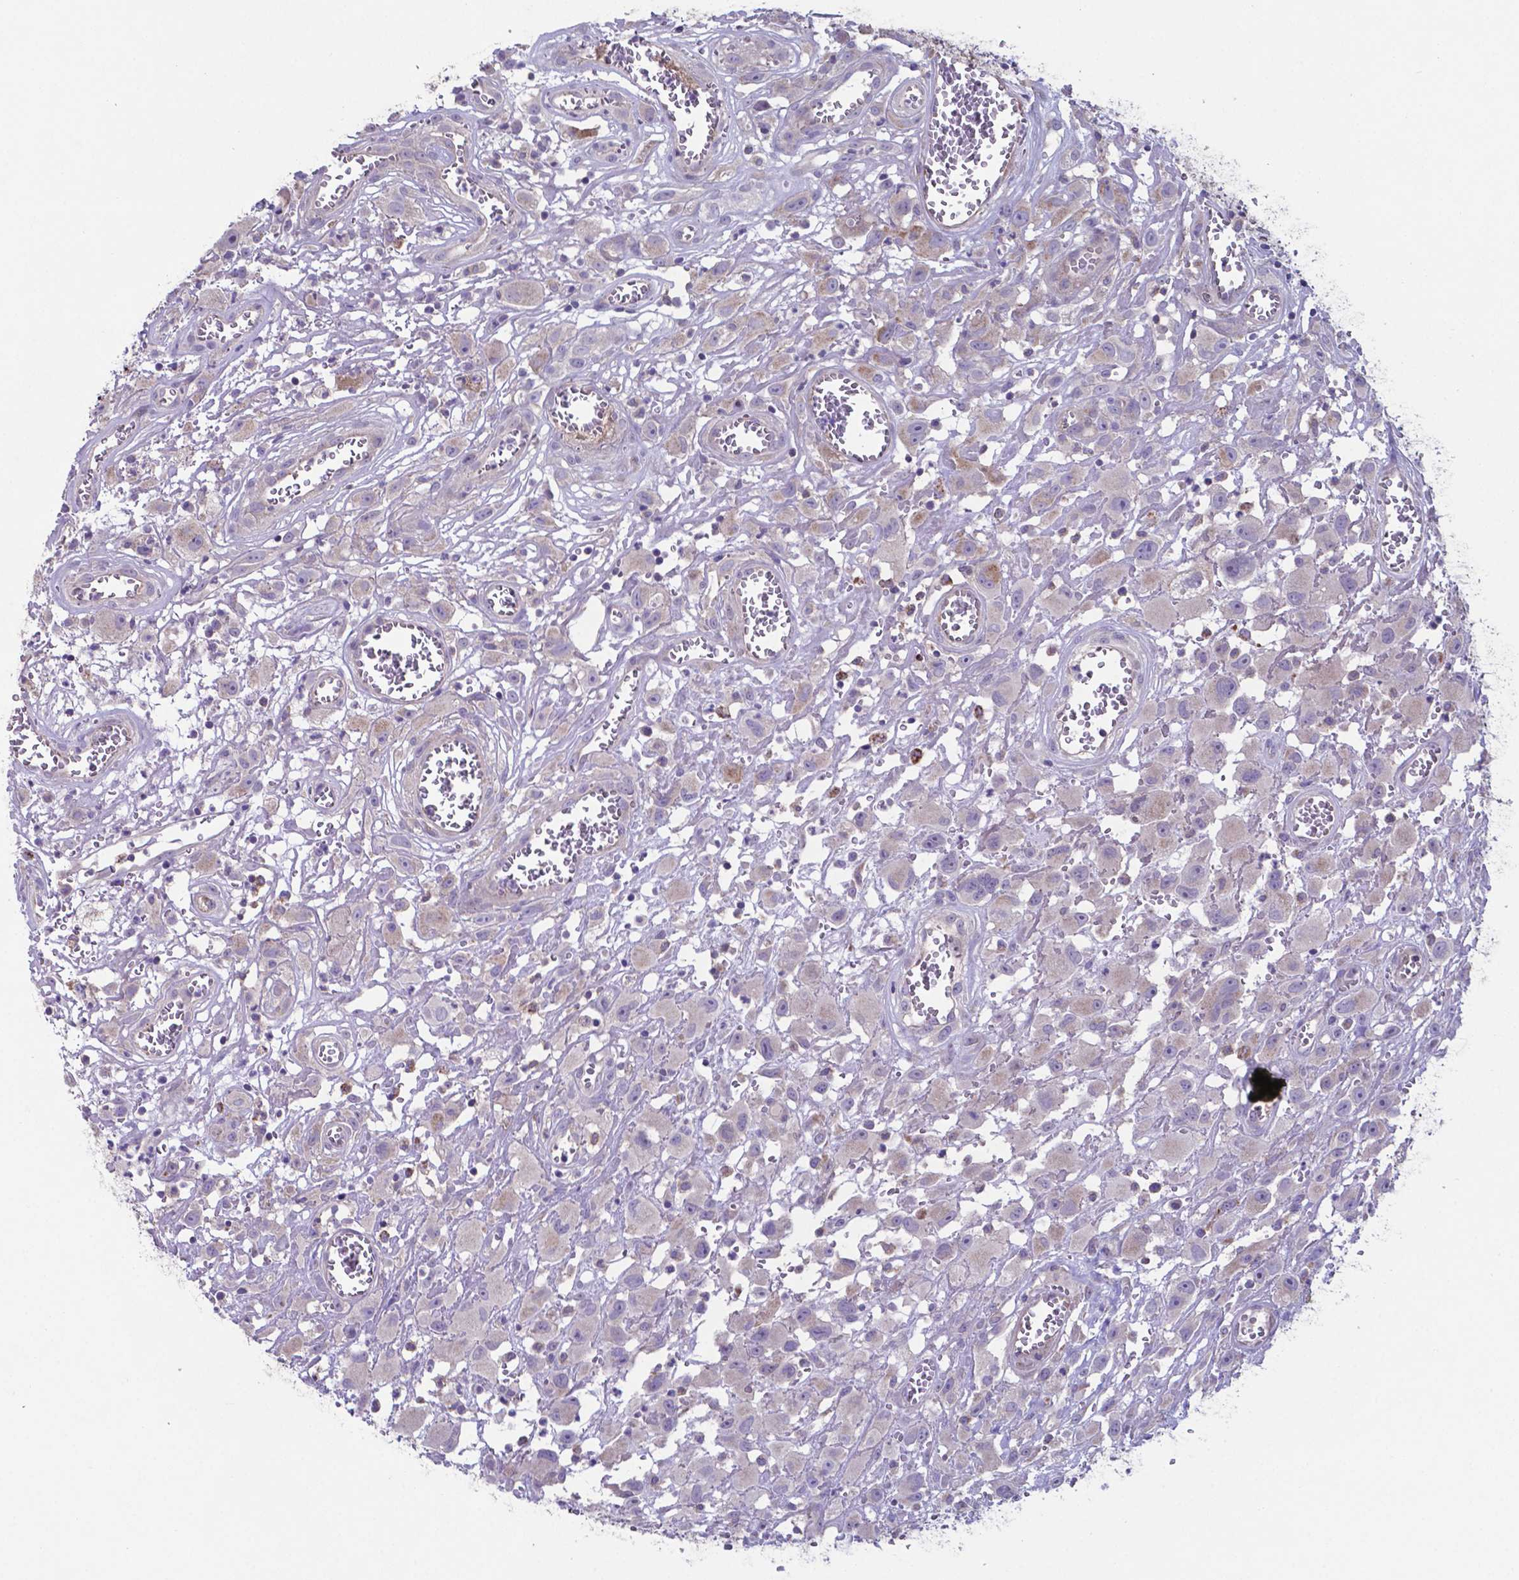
{"staining": {"intensity": "weak", "quantity": "<25%", "location": "cytoplasmic/membranous"}, "tissue": "head and neck cancer", "cell_type": "Tumor cells", "image_type": "cancer", "snomed": [{"axis": "morphology", "description": "Squamous cell carcinoma, NOS"}, {"axis": "morphology", "description": "Squamous cell carcinoma, metastatic, NOS"}, {"axis": "topography", "description": "Oral tissue"}, {"axis": "topography", "description": "Head-Neck"}], "caption": "Photomicrograph shows no protein expression in tumor cells of head and neck metastatic squamous cell carcinoma tissue.", "gene": "TYRO3", "patient": {"sex": "female", "age": 85}}